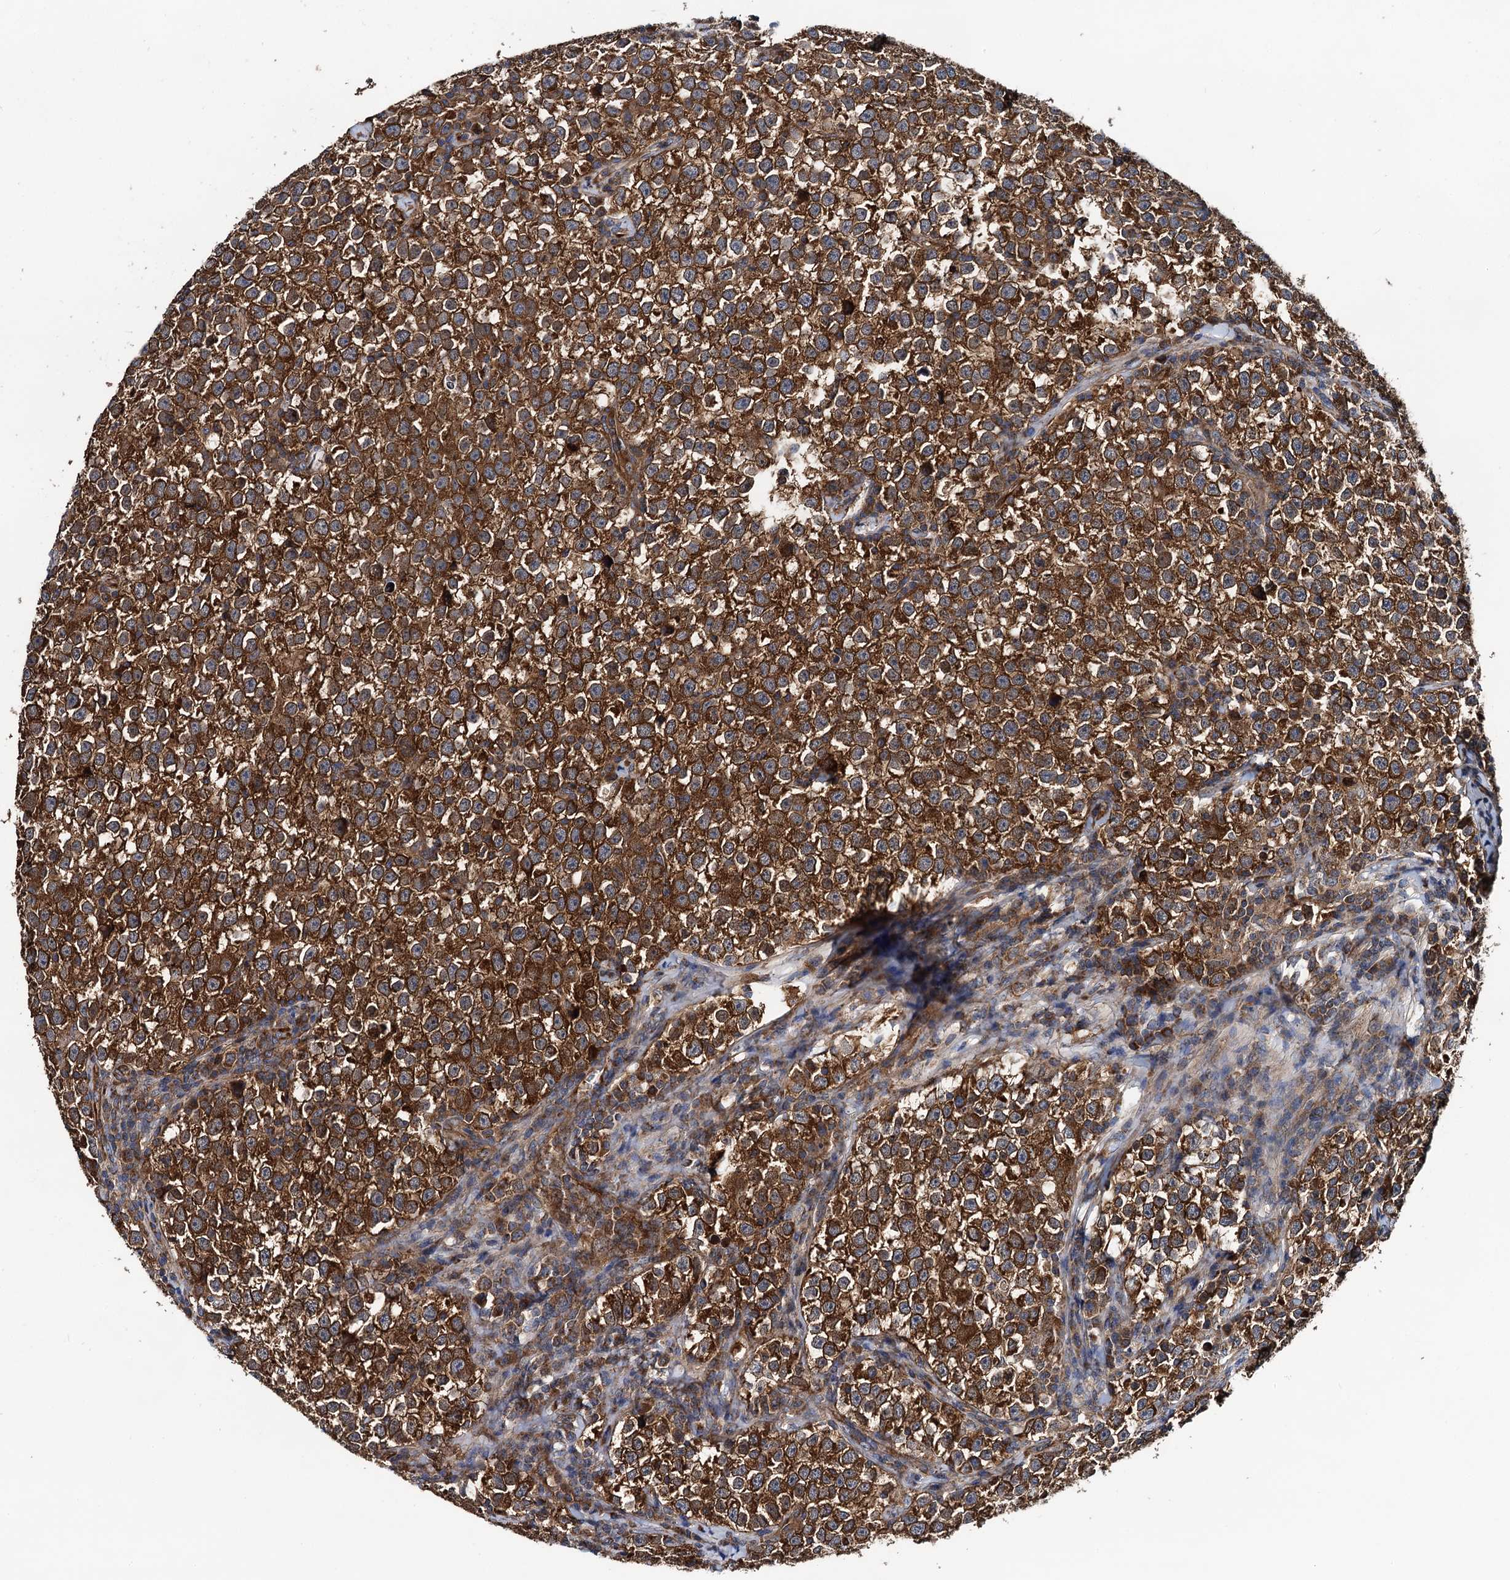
{"staining": {"intensity": "strong", "quantity": ">75%", "location": "cytoplasmic/membranous"}, "tissue": "testis cancer", "cell_type": "Tumor cells", "image_type": "cancer", "snomed": [{"axis": "morphology", "description": "Normal tissue, NOS"}, {"axis": "morphology", "description": "Seminoma, NOS"}, {"axis": "topography", "description": "Testis"}], "caption": "Approximately >75% of tumor cells in human seminoma (testis) exhibit strong cytoplasmic/membranous protein positivity as visualized by brown immunohistochemical staining.", "gene": "NEK1", "patient": {"sex": "male", "age": 43}}